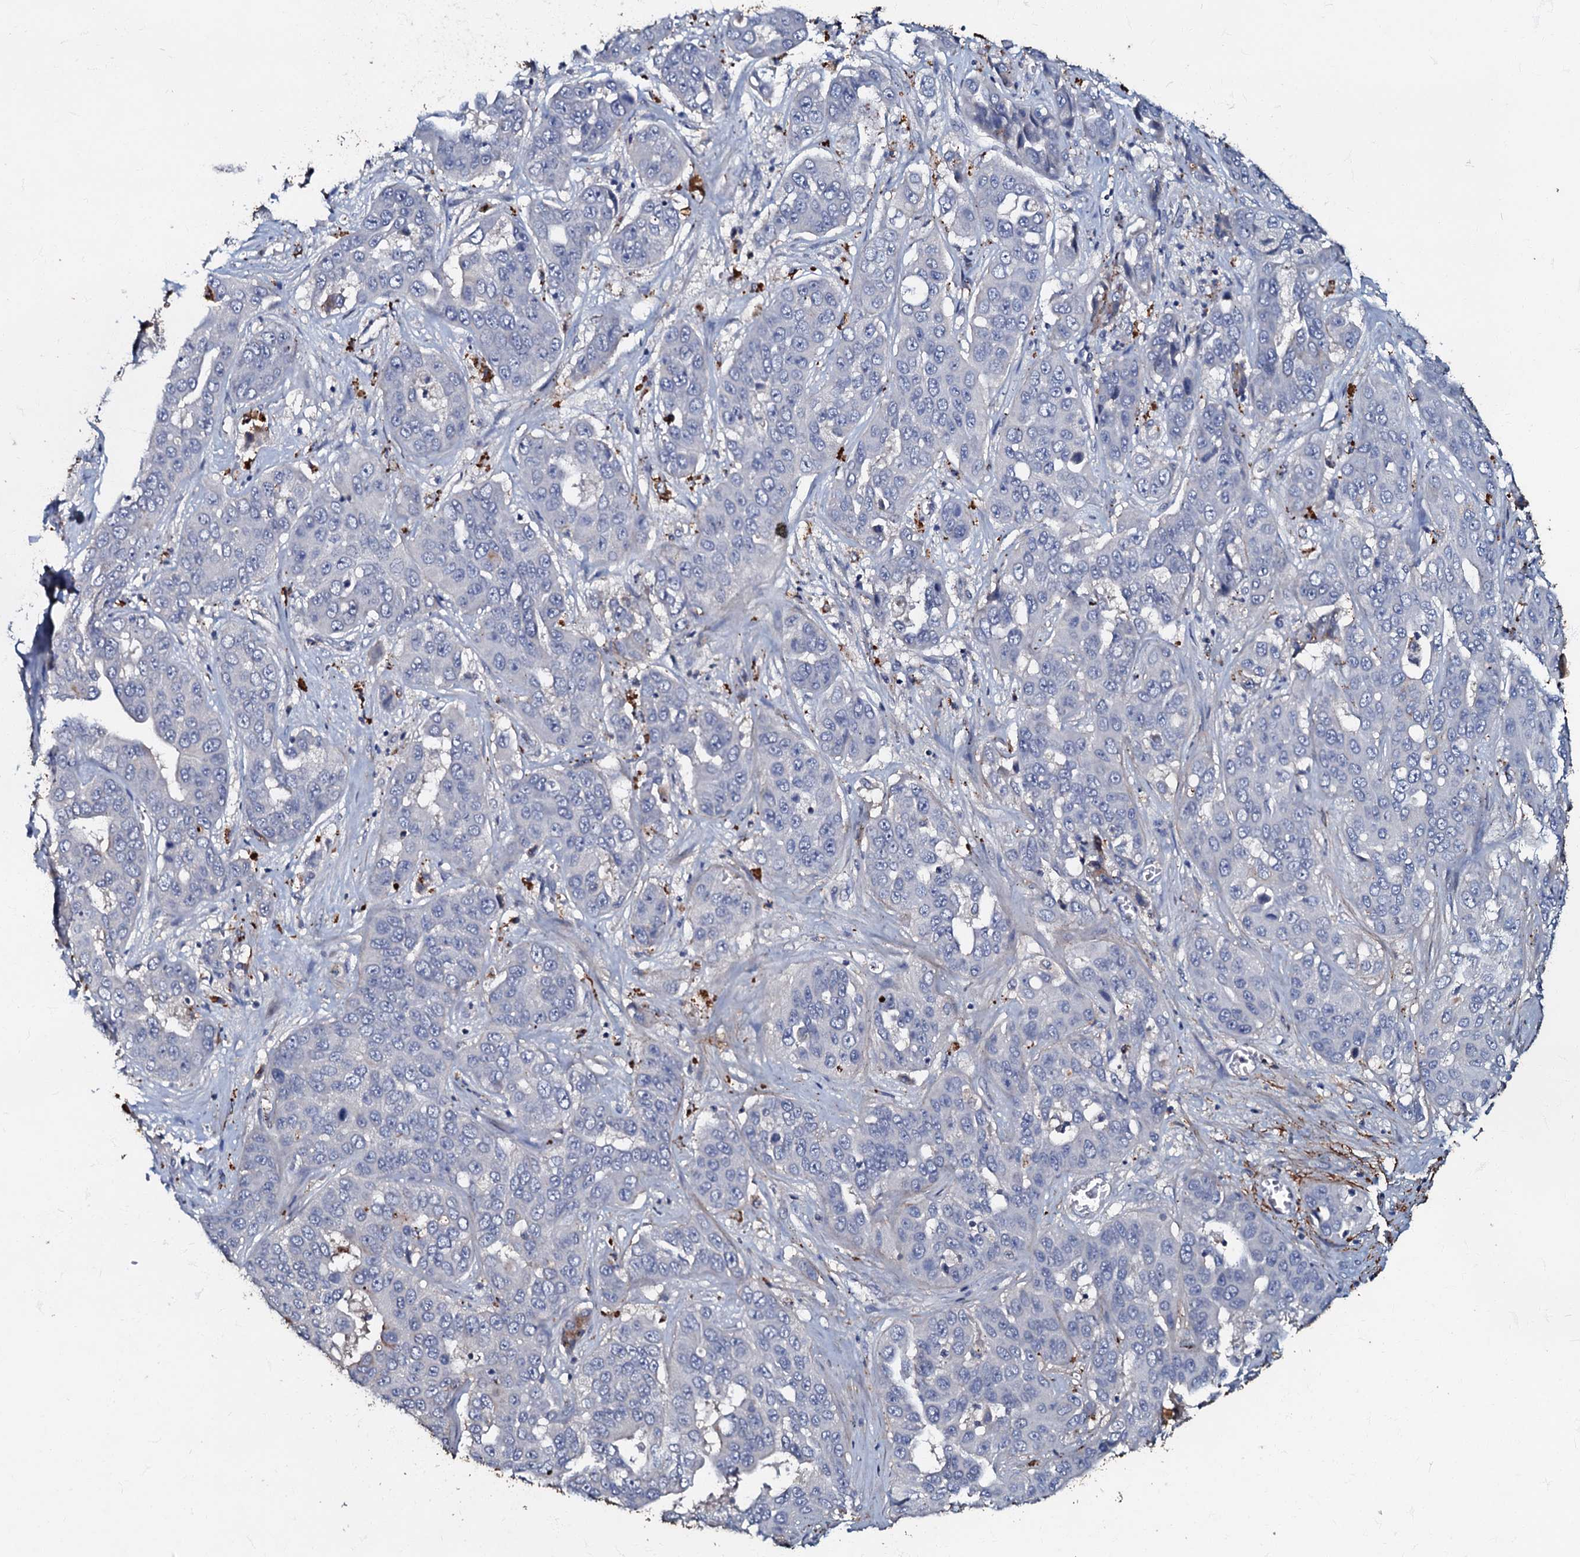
{"staining": {"intensity": "negative", "quantity": "none", "location": "none"}, "tissue": "liver cancer", "cell_type": "Tumor cells", "image_type": "cancer", "snomed": [{"axis": "morphology", "description": "Cholangiocarcinoma"}, {"axis": "topography", "description": "Liver"}], "caption": "DAB (3,3'-diaminobenzidine) immunohistochemical staining of human liver cholangiocarcinoma shows no significant positivity in tumor cells. Nuclei are stained in blue.", "gene": "MANSC4", "patient": {"sex": "female", "age": 52}}